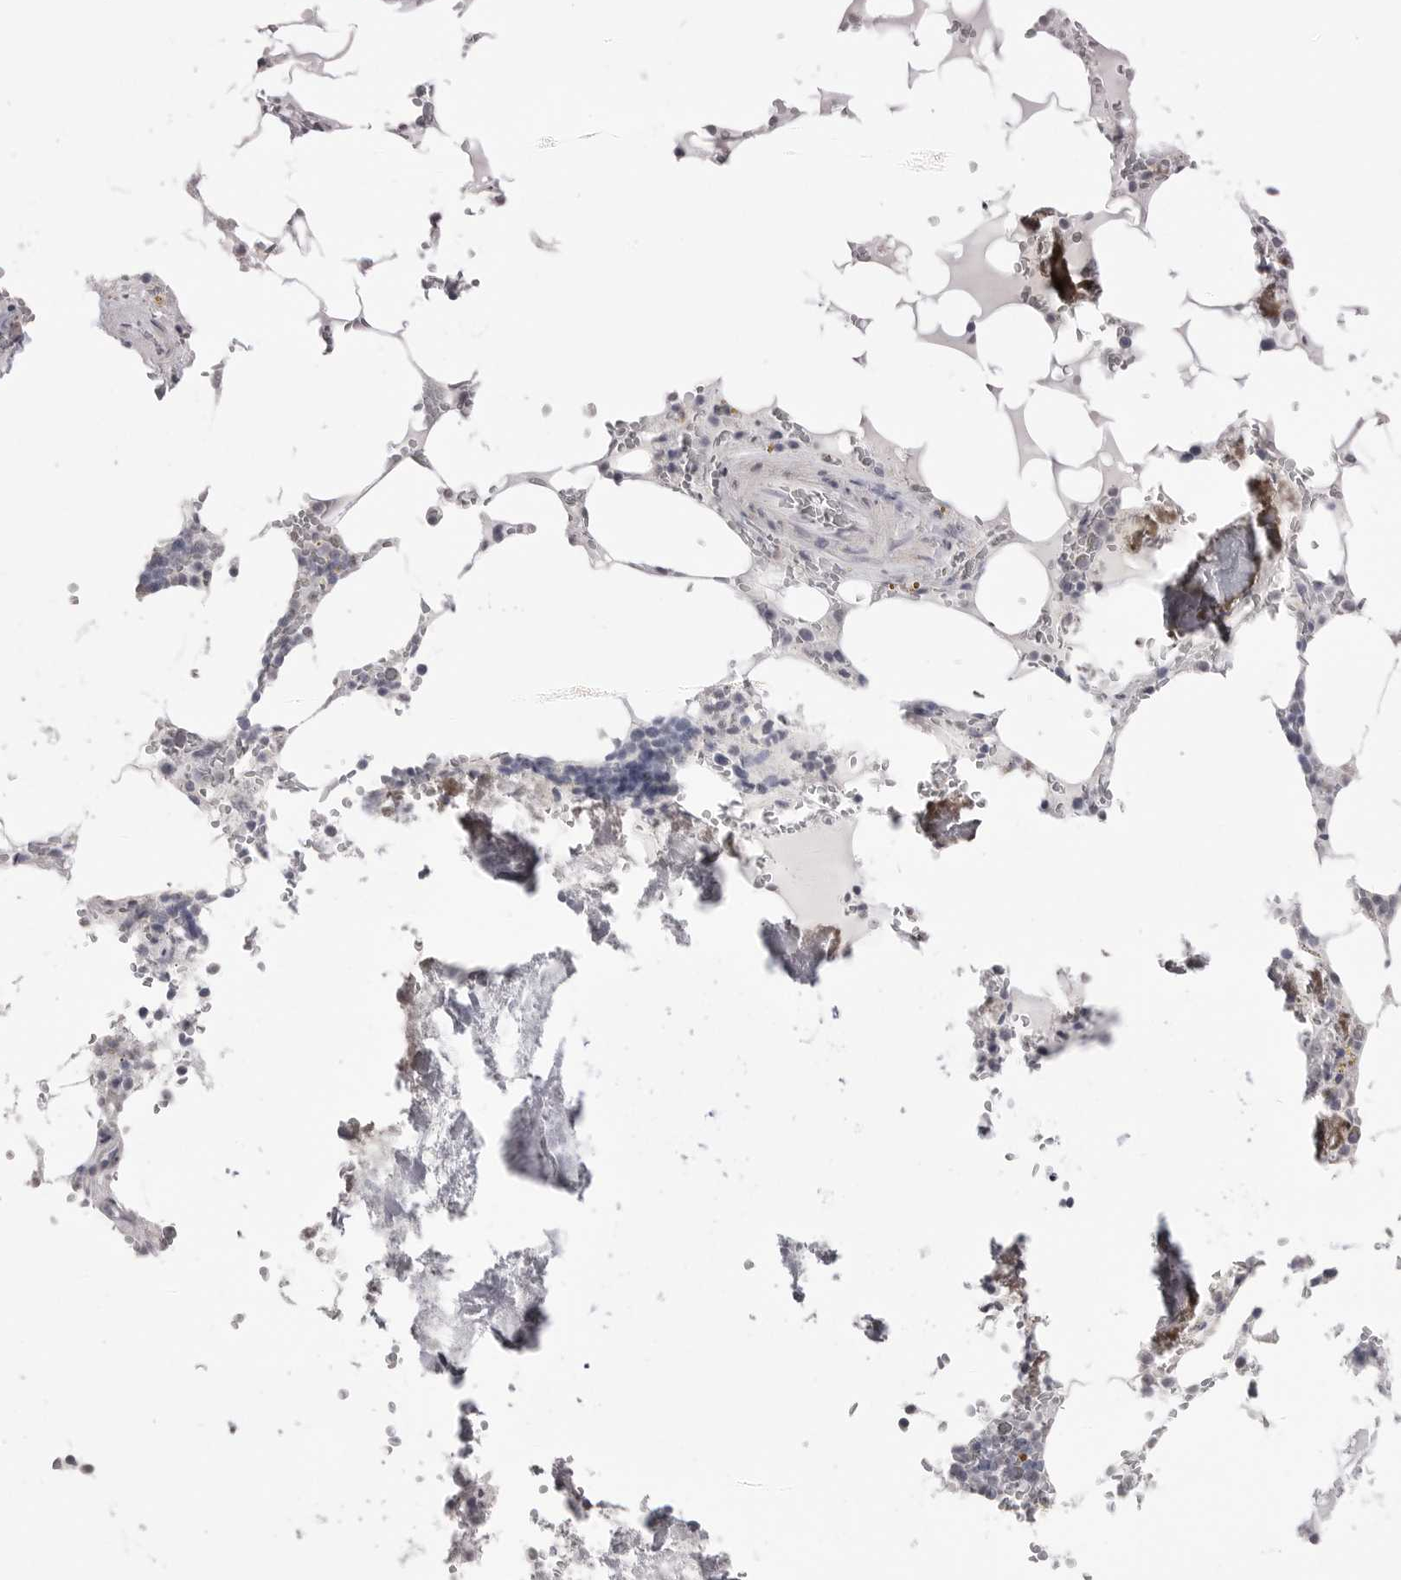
{"staining": {"intensity": "negative", "quantity": "none", "location": "none"}, "tissue": "bone marrow", "cell_type": "Hematopoietic cells", "image_type": "normal", "snomed": [{"axis": "morphology", "description": "Normal tissue, NOS"}, {"axis": "topography", "description": "Bone marrow"}], "caption": "Protein analysis of benign bone marrow reveals no significant expression in hematopoietic cells. The staining is performed using DAB (3,3'-diaminobenzidine) brown chromogen with nuclei counter-stained in using hematoxylin.", "gene": "ICAM5", "patient": {"sex": "male", "age": 70}}